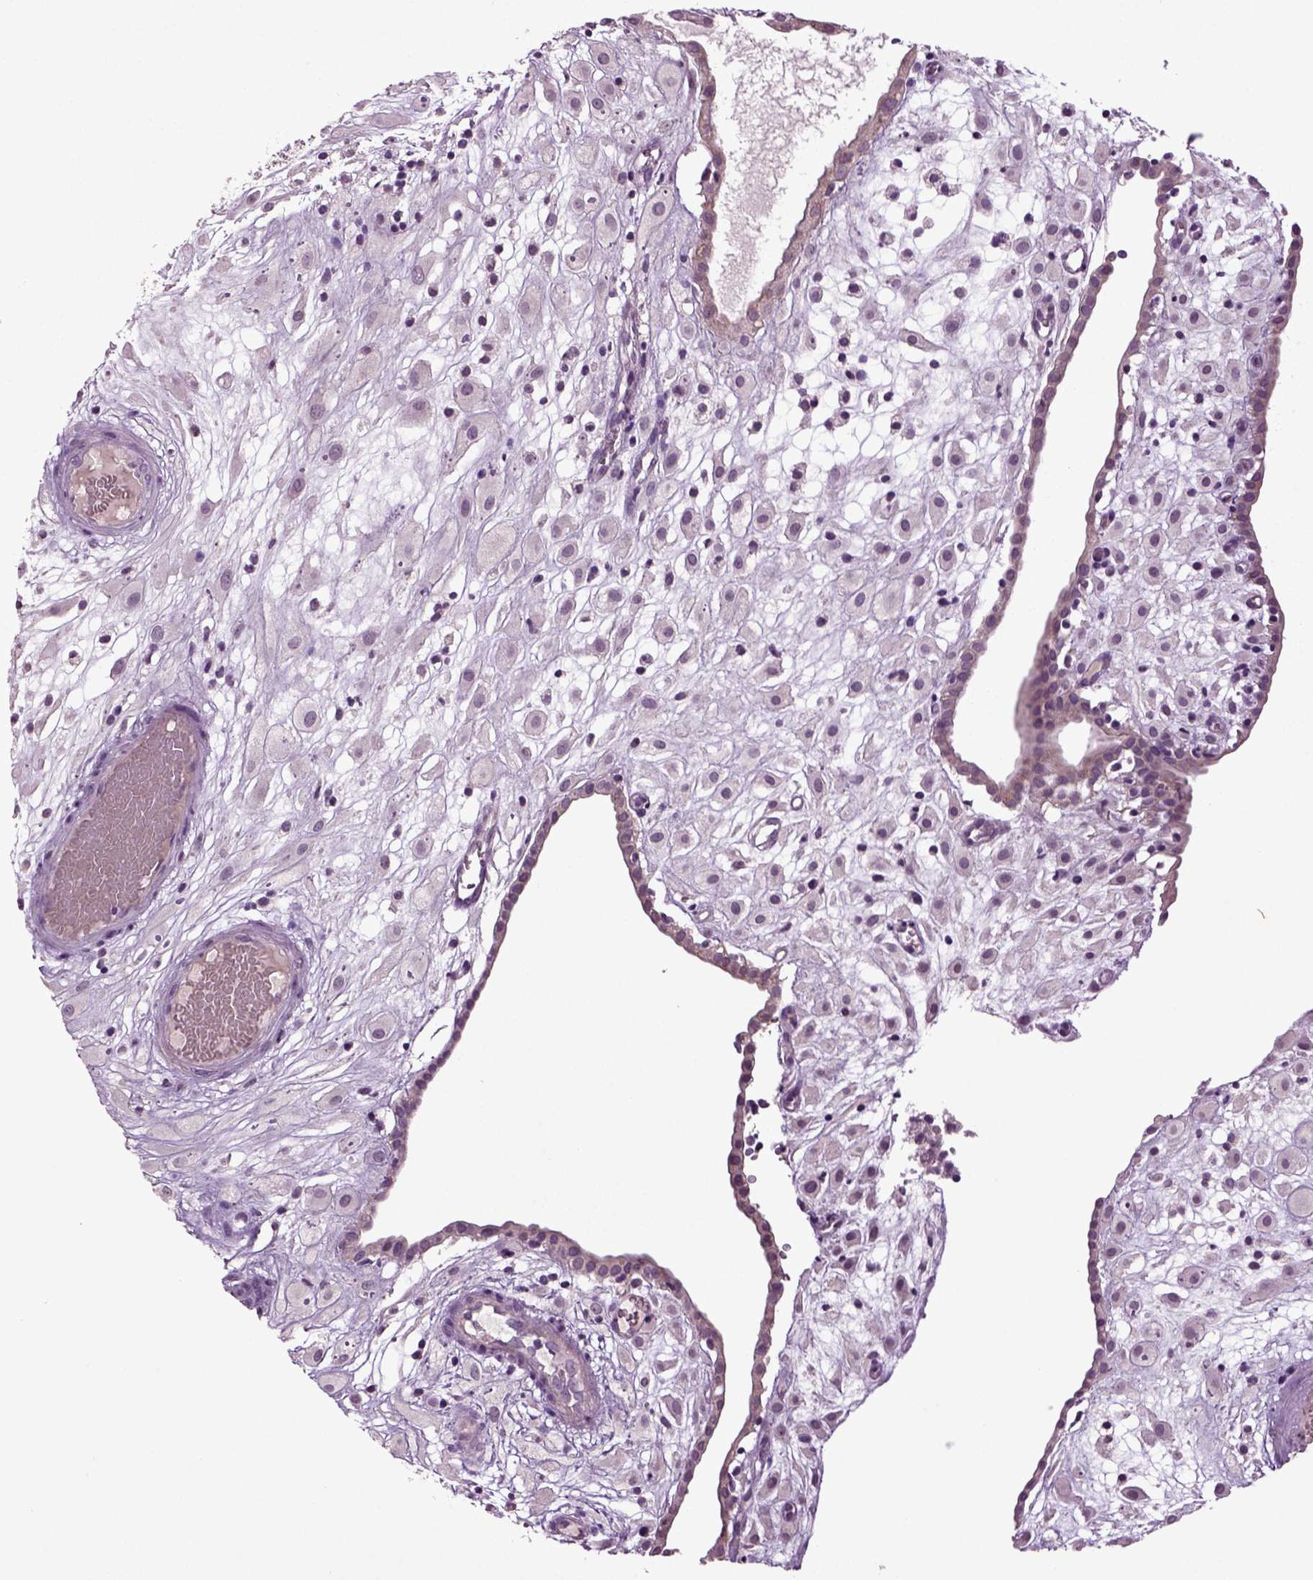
{"staining": {"intensity": "negative", "quantity": "none", "location": "none"}, "tissue": "placenta", "cell_type": "Decidual cells", "image_type": "normal", "snomed": [{"axis": "morphology", "description": "Normal tissue, NOS"}, {"axis": "topography", "description": "Placenta"}], "caption": "Decidual cells are negative for protein expression in unremarkable human placenta. (DAB IHC visualized using brightfield microscopy, high magnification).", "gene": "SLC17A6", "patient": {"sex": "female", "age": 24}}